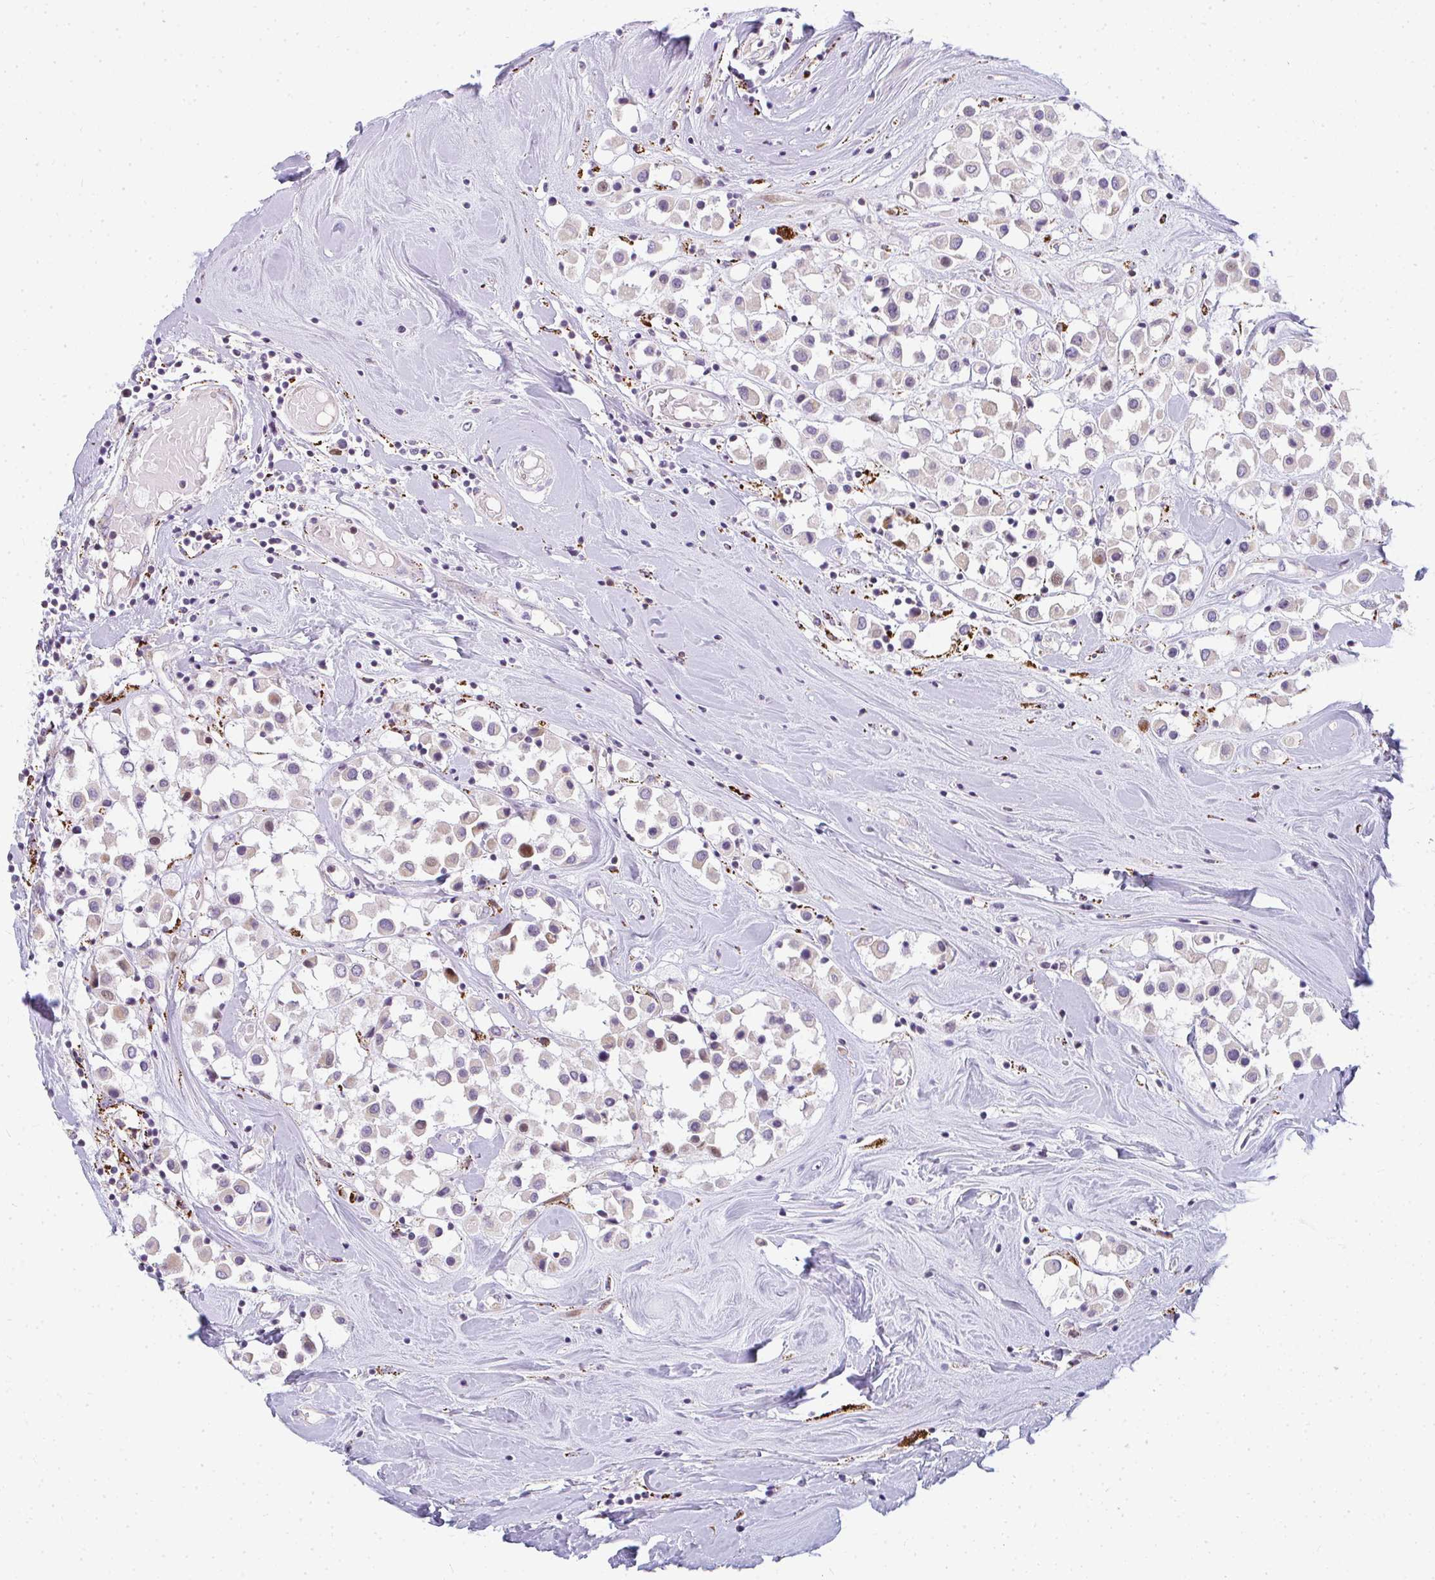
{"staining": {"intensity": "negative", "quantity": "none", "location": "none"}, "tissue": "breast cancer", "cell_type": "Tumor cells", "image_type": "cancer", "snomed": [{"axis": "morphology", "description": "Duct carcinoma"}, {"axis": "topography", "description": "Breast"}], "caption": "The IHC image has no significant expression in tumor cells of breast cancer tissue. Nuclei are stained in blue.", "gene": "PLA2G5", "patient": {"sex": "female", "age": 61}}